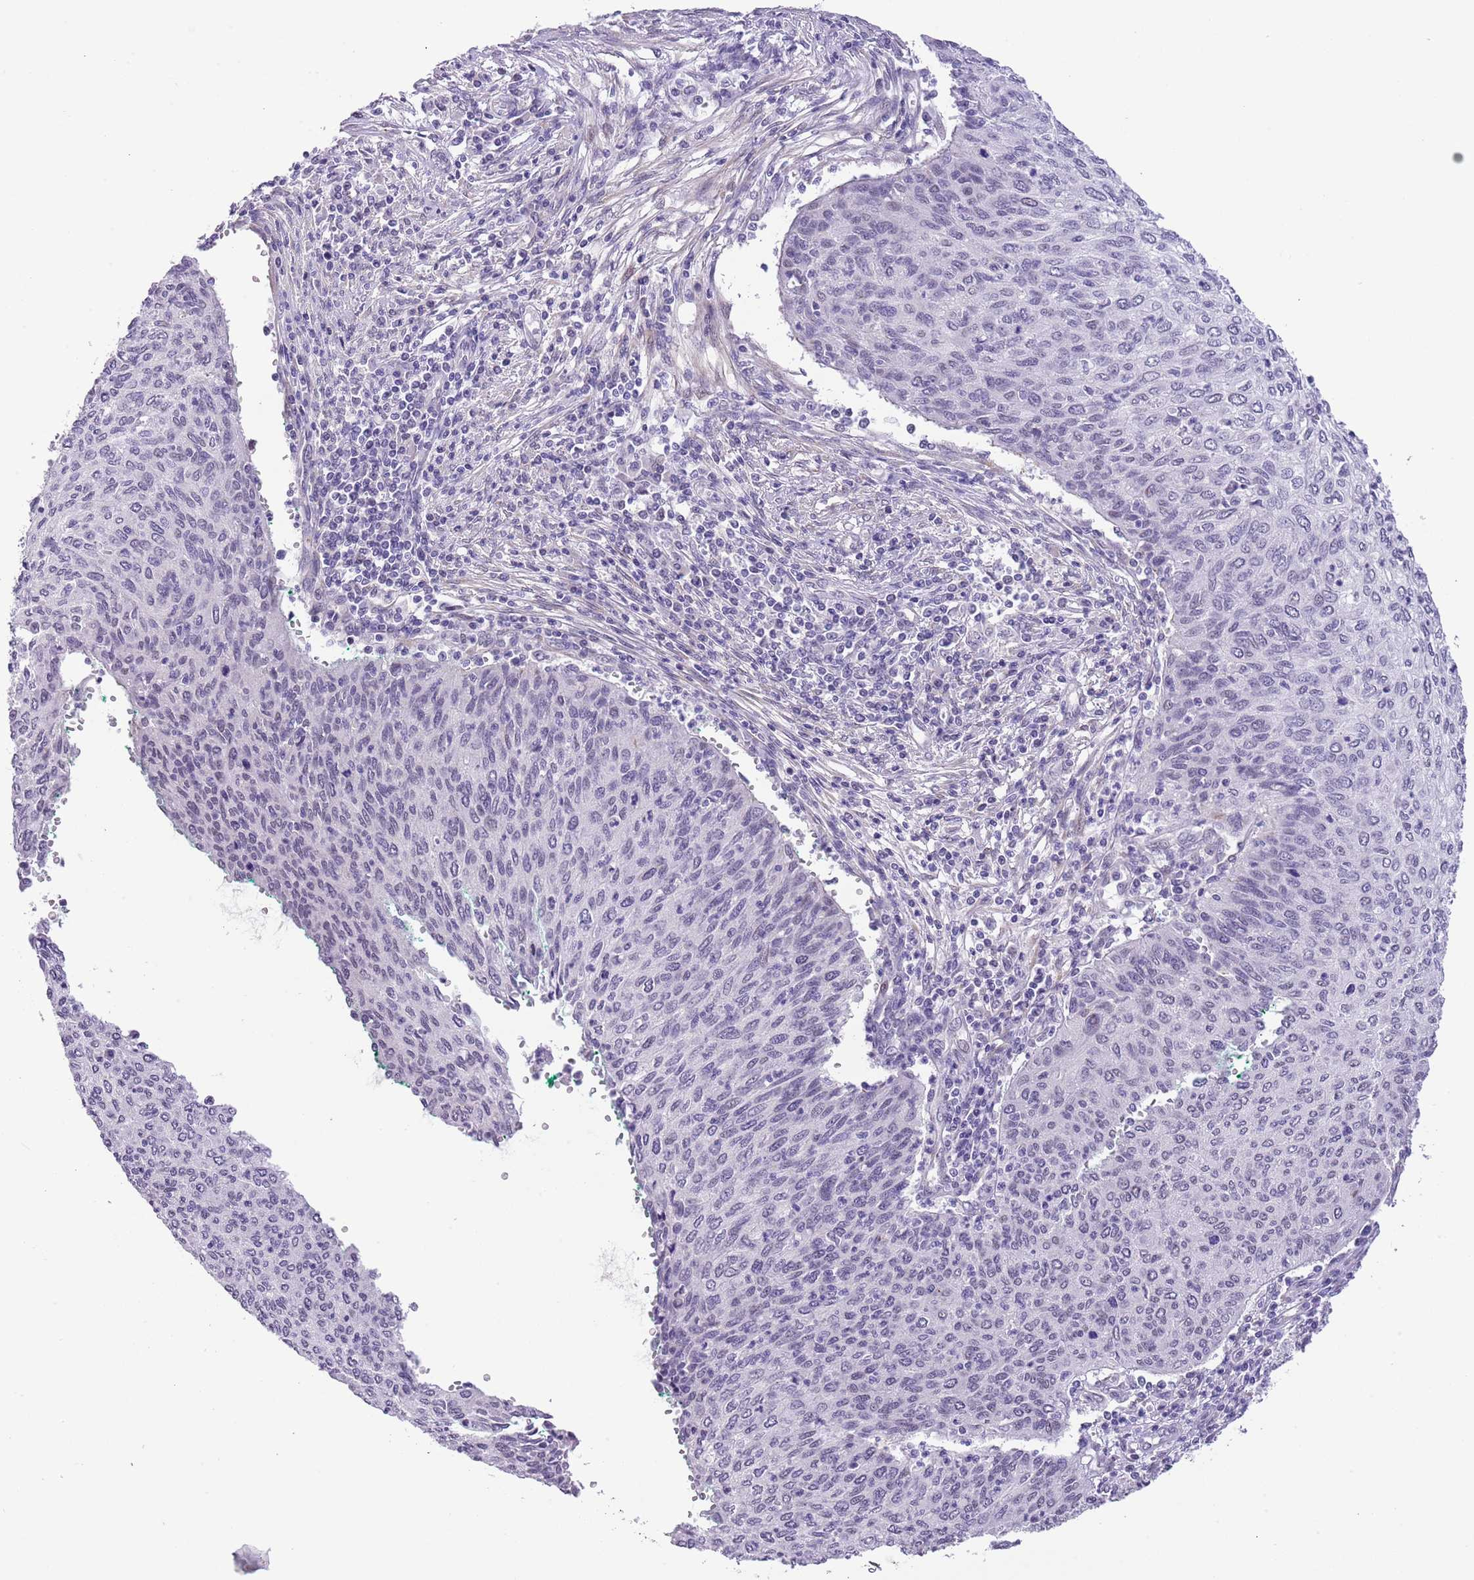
{"staining": {"intensity": "negative", "quantity": "none", "location": "none"}, "tissue": "cervical cancer", "cell_type": "Tumor cells", "image_type": "cancer", "snomed": [{"axis": "morphology", "description": "Squamous cell carcinoma, NOS"}, {"axis": "topography", "description": "Cervix"}], "caption": "Immunohistochemistry (IHC) micrograph of neoplastic tissue: human cervical cancer stained with DAB exhibits no significant protein positivity in tumor cells.", "gene": "MIDN", "patient": {"sex": "female", "age": 38}}